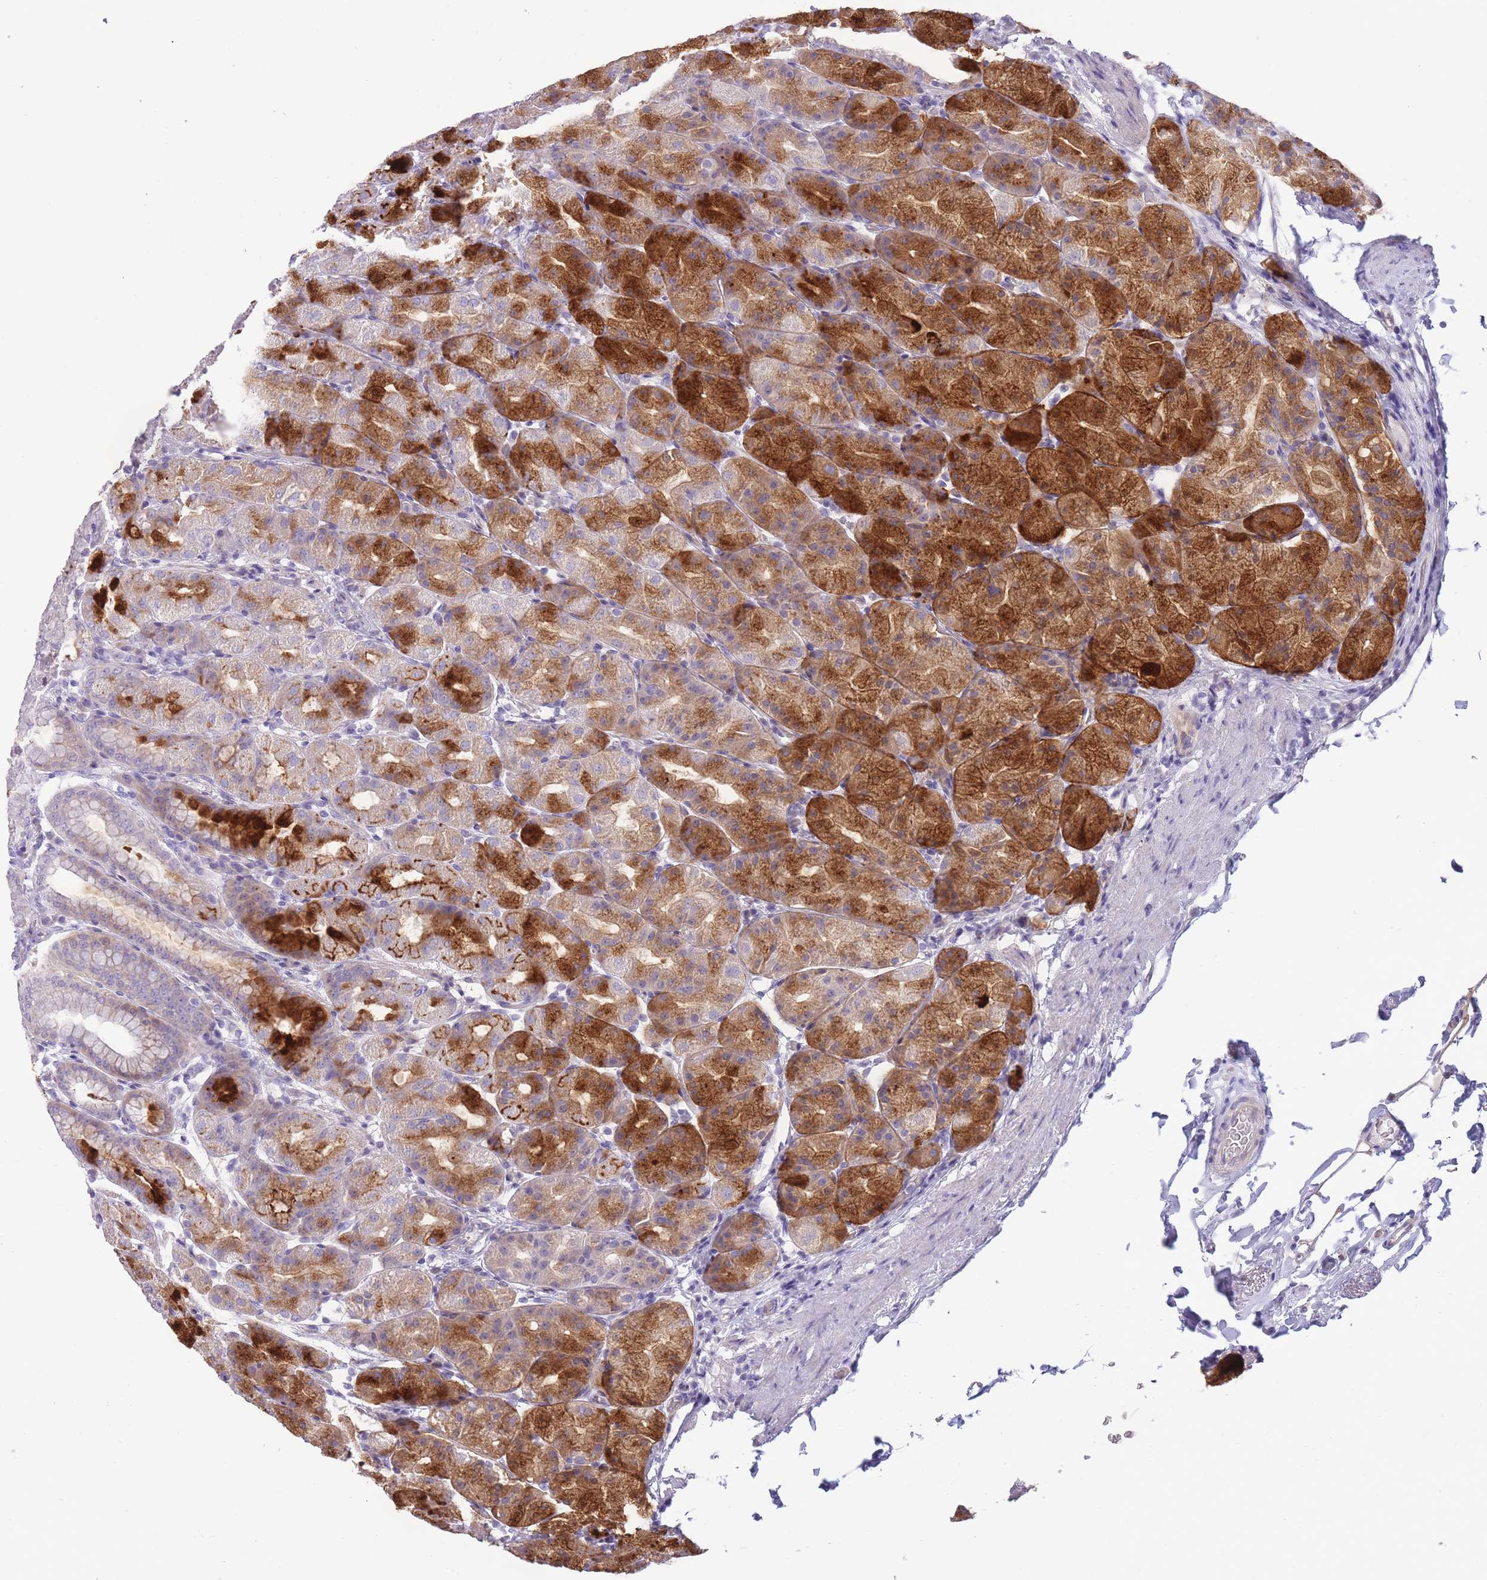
{"staining": {"intensity": "strong", "quantity": "25%-75%", "location": "cytoplasmic/membranous"}, "tissue": "stomach", "cell_type": "Glandular cells", "image_type": "normal", "snomed": [{"axis": "morphology", "description": "Normal tissue, NOS"}, {"axis": "topography", "description": "Stomach, upper"}, {"axis": "topography", "description": "Stomach"}], "caption": "This histopathology image demonstrates immunohistochemistry (IHC) staining of normal stomach, with high strong cytoplasmic/membranous expression in about 25%-75% of glandular cells.", "gene": "IMPG1", "patient": {"sex": "male", "age": 68}}